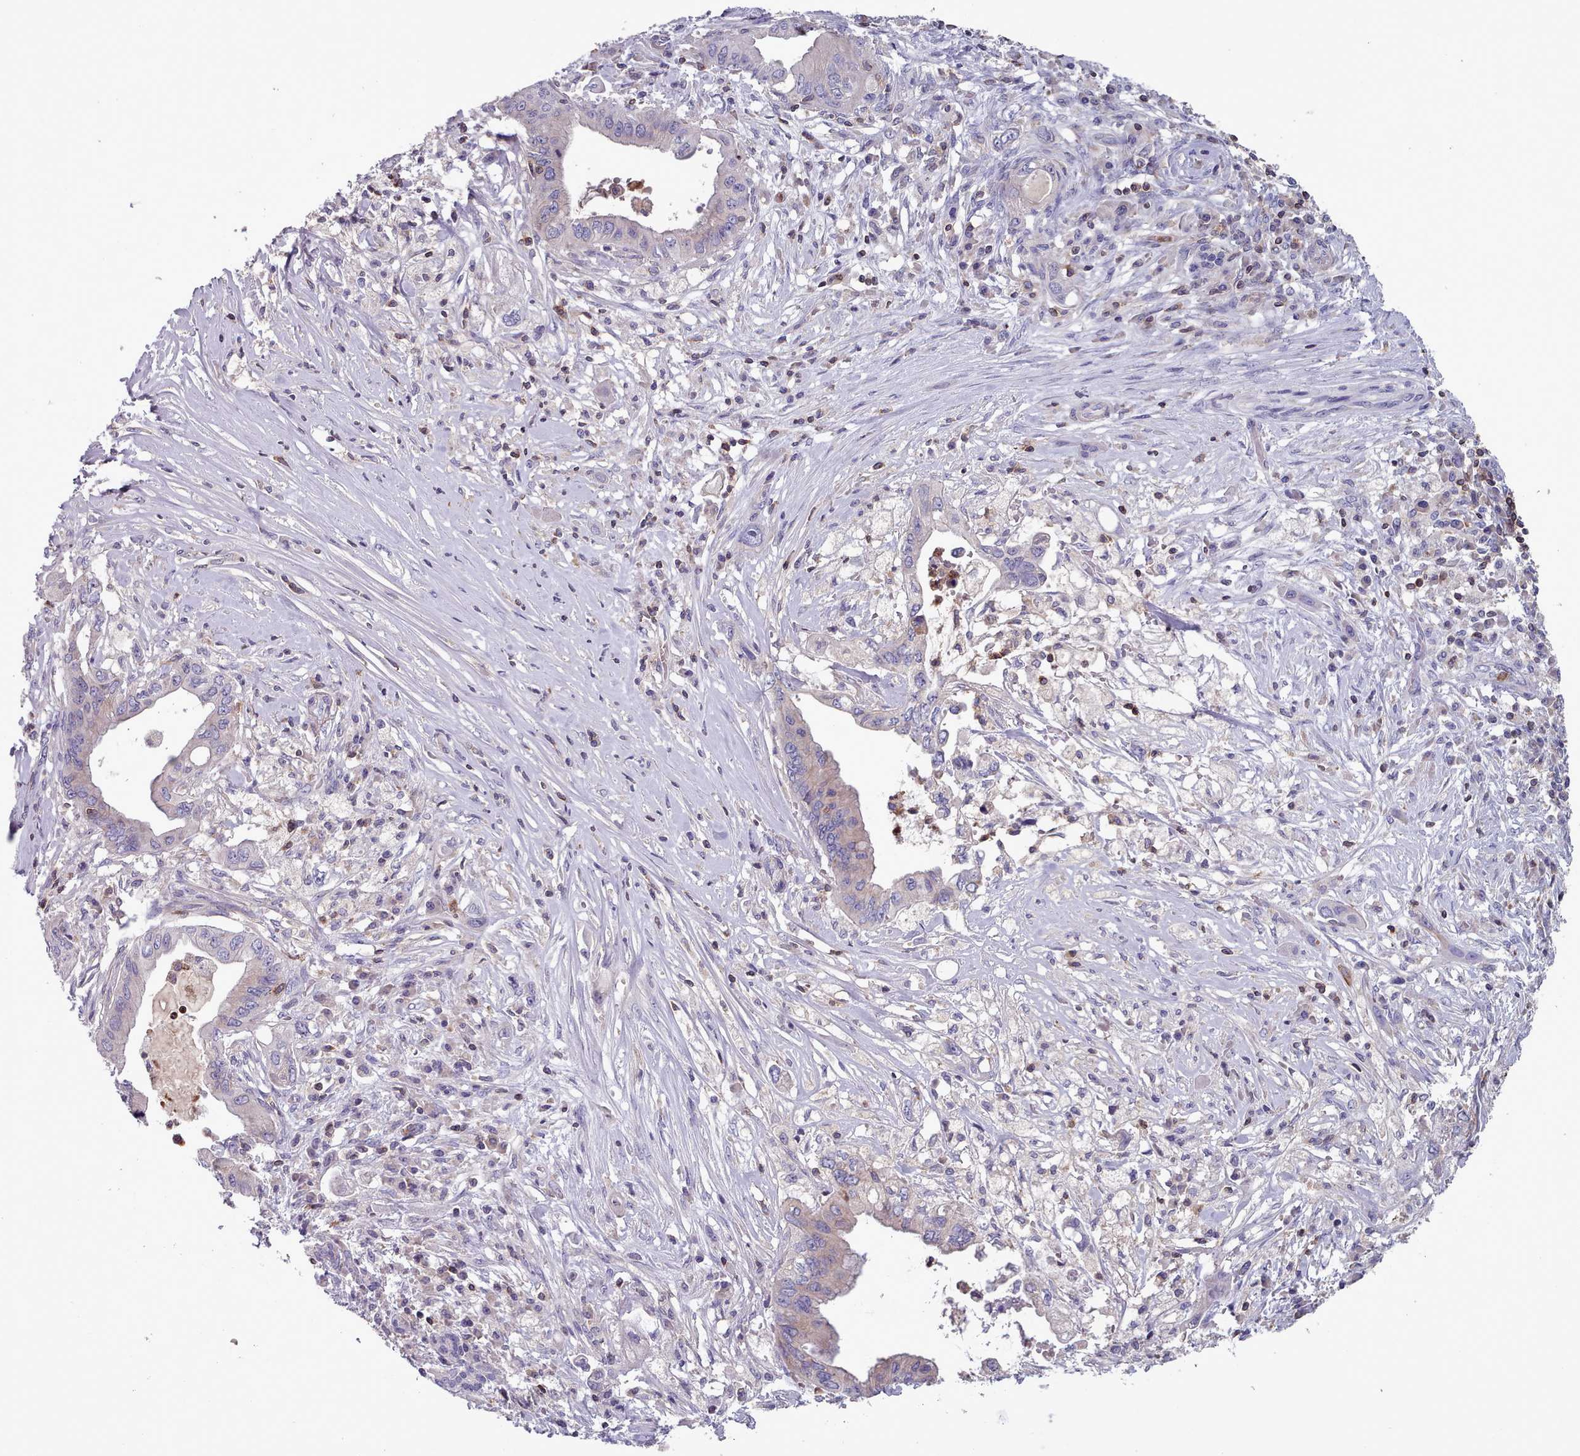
{"staining": {"intensity": "weak", "quantity": "<25%", "location": "cytoplasmic/membranous"}, "tissue": "pancreatic cancer", "cell_type": "Tumor cells", "image_type": "cancer", "snomed": [{"axis": "morphology", "description": "Adenocarcinoma, NOS"}, {"axis": "topography", "description": "Pancreas"}], "caption": "This is an immunohistochemistry micrograph of pancreatic cancer (adenocarcinoma). There is no positivity in tumor cells.", "gene": "RAC2", "patient": {"sex": "female", "age": 73}}